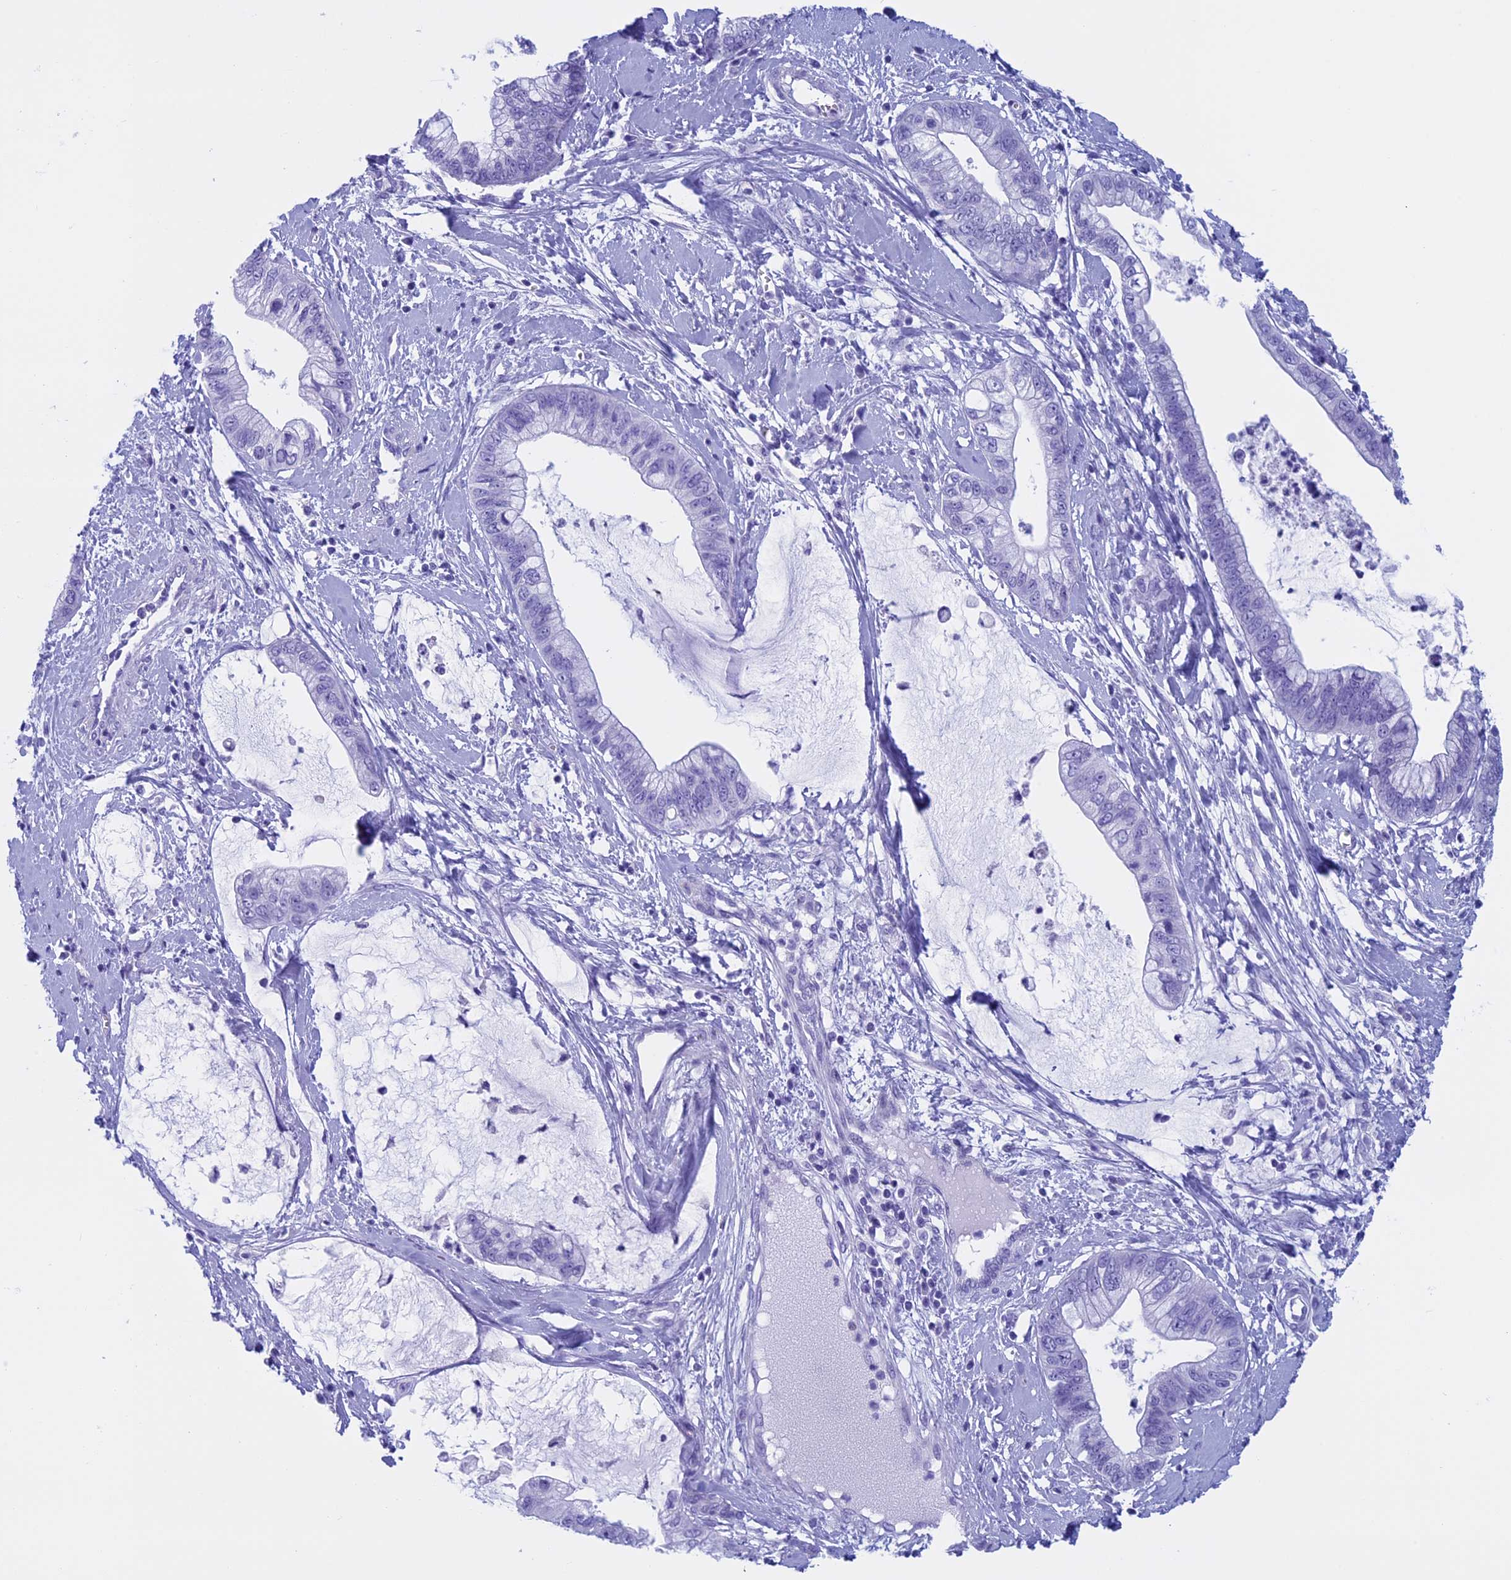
{"staining": {"intensity": "negative", "quantity": "none", "location": "none"}, "tissue": "cervical cancer", "cell_type": "Tumor cells", "image_type": "cancer", "snomed": [{"axis": "morphology", "description": "Adenocarcinoma, NOS"}, {"axis": "topography", "description": "Cervix"}], "caption": "DAB immunohistochemical staining of cervical cancer exhibits no significant positivity in tumor cells.", "gene": "FAM169A", "patient": {"sex": "female", "age": 44}}